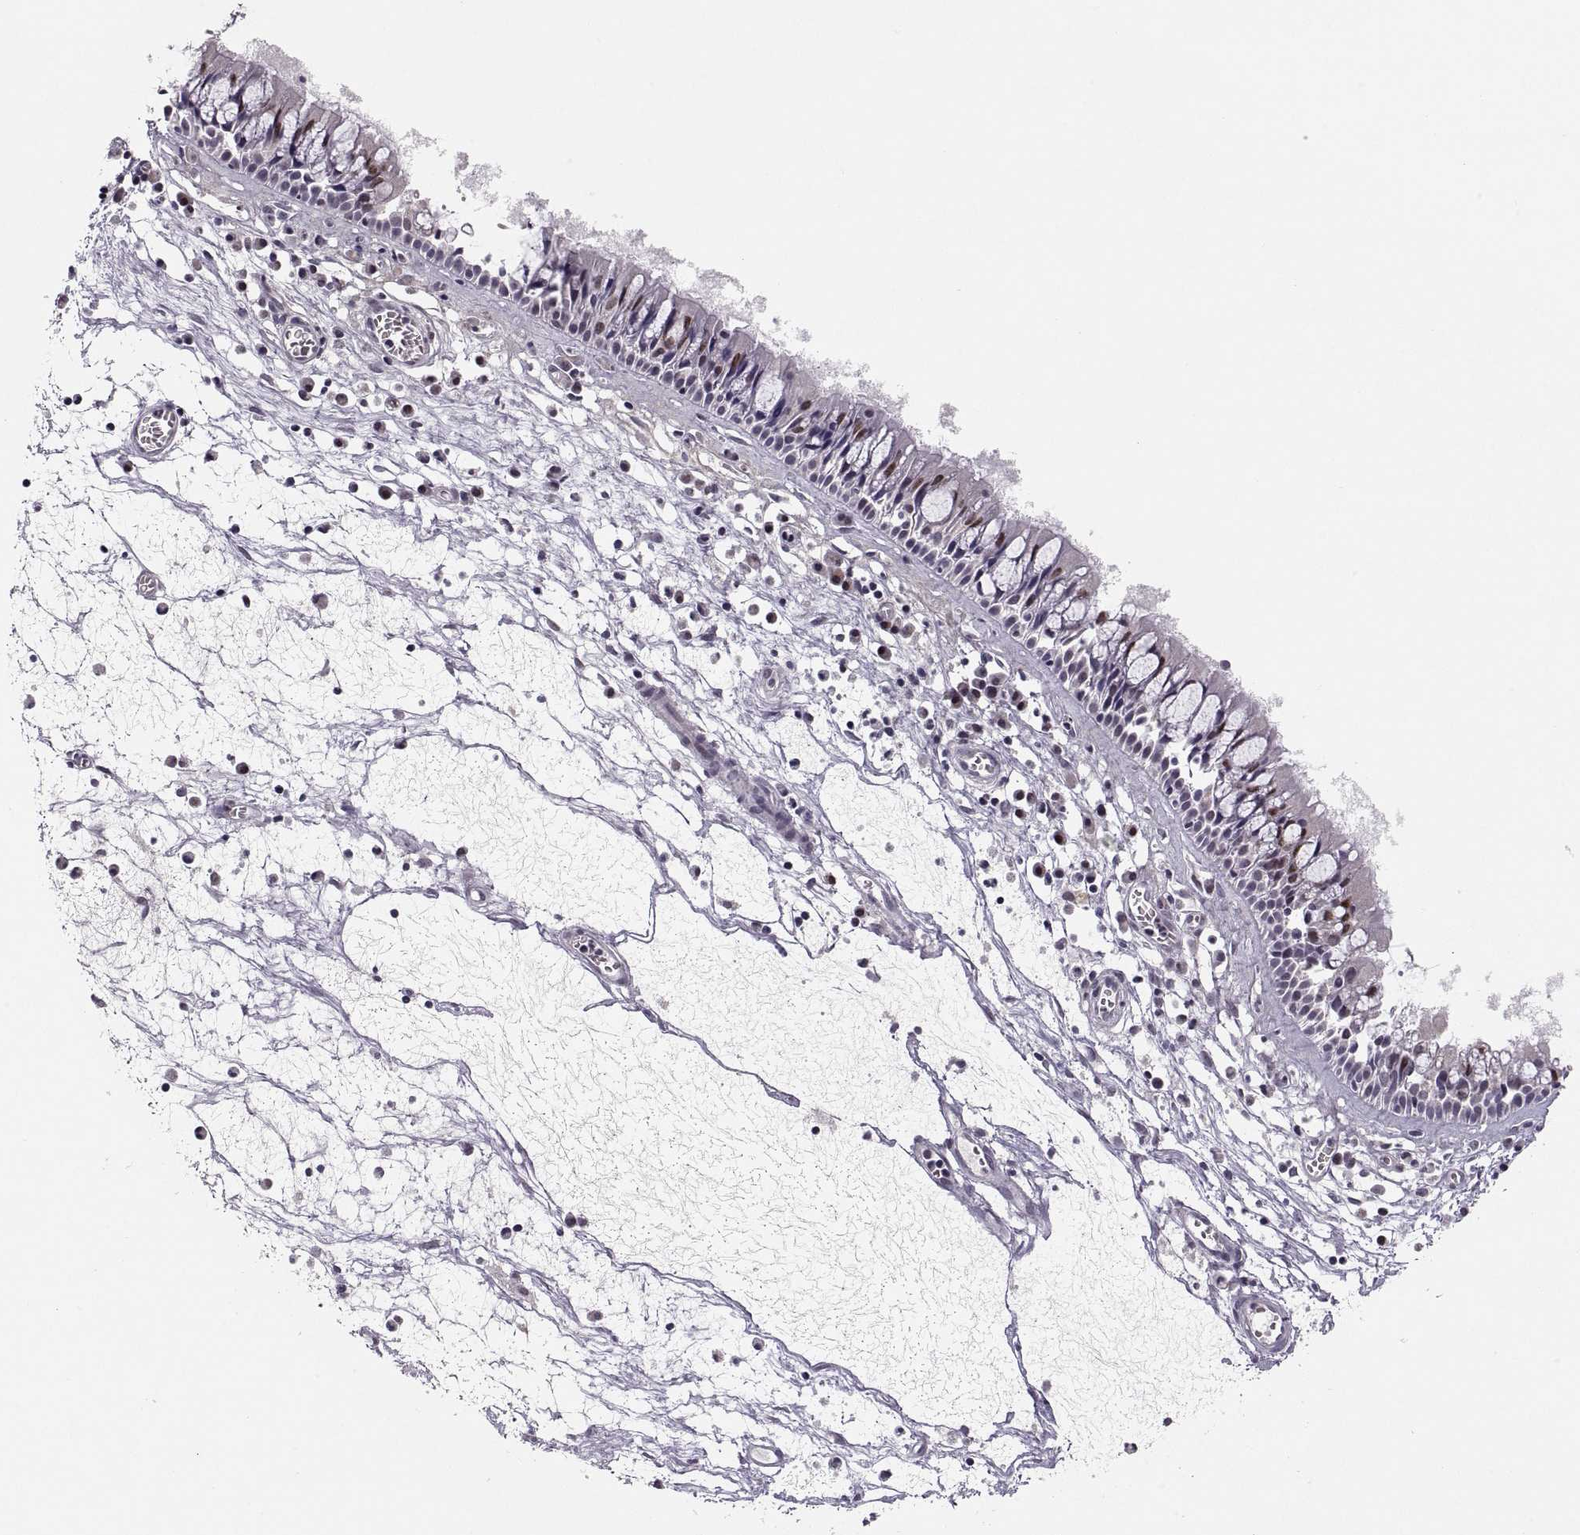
{"staining": {"intensity": "strong", "quantity": "25%-75%", "location": "nuclear"}, "tissue": "nasopharynx", "cell_type": "Respiratory epithelial cells", "image_type": "normal", "snomed": [{"axis": "morphology", "description": "Normal tissue, NOS"}, {"axis": "topography", "description": "Nasopharynx"}], "caption": "Strong nuclear positivity is present in about 25%-75% of respiratory epithelial cells in benign nasopharynx.", "gene": "SNAI1", "patient": {"sex": "male", "age": 61}}